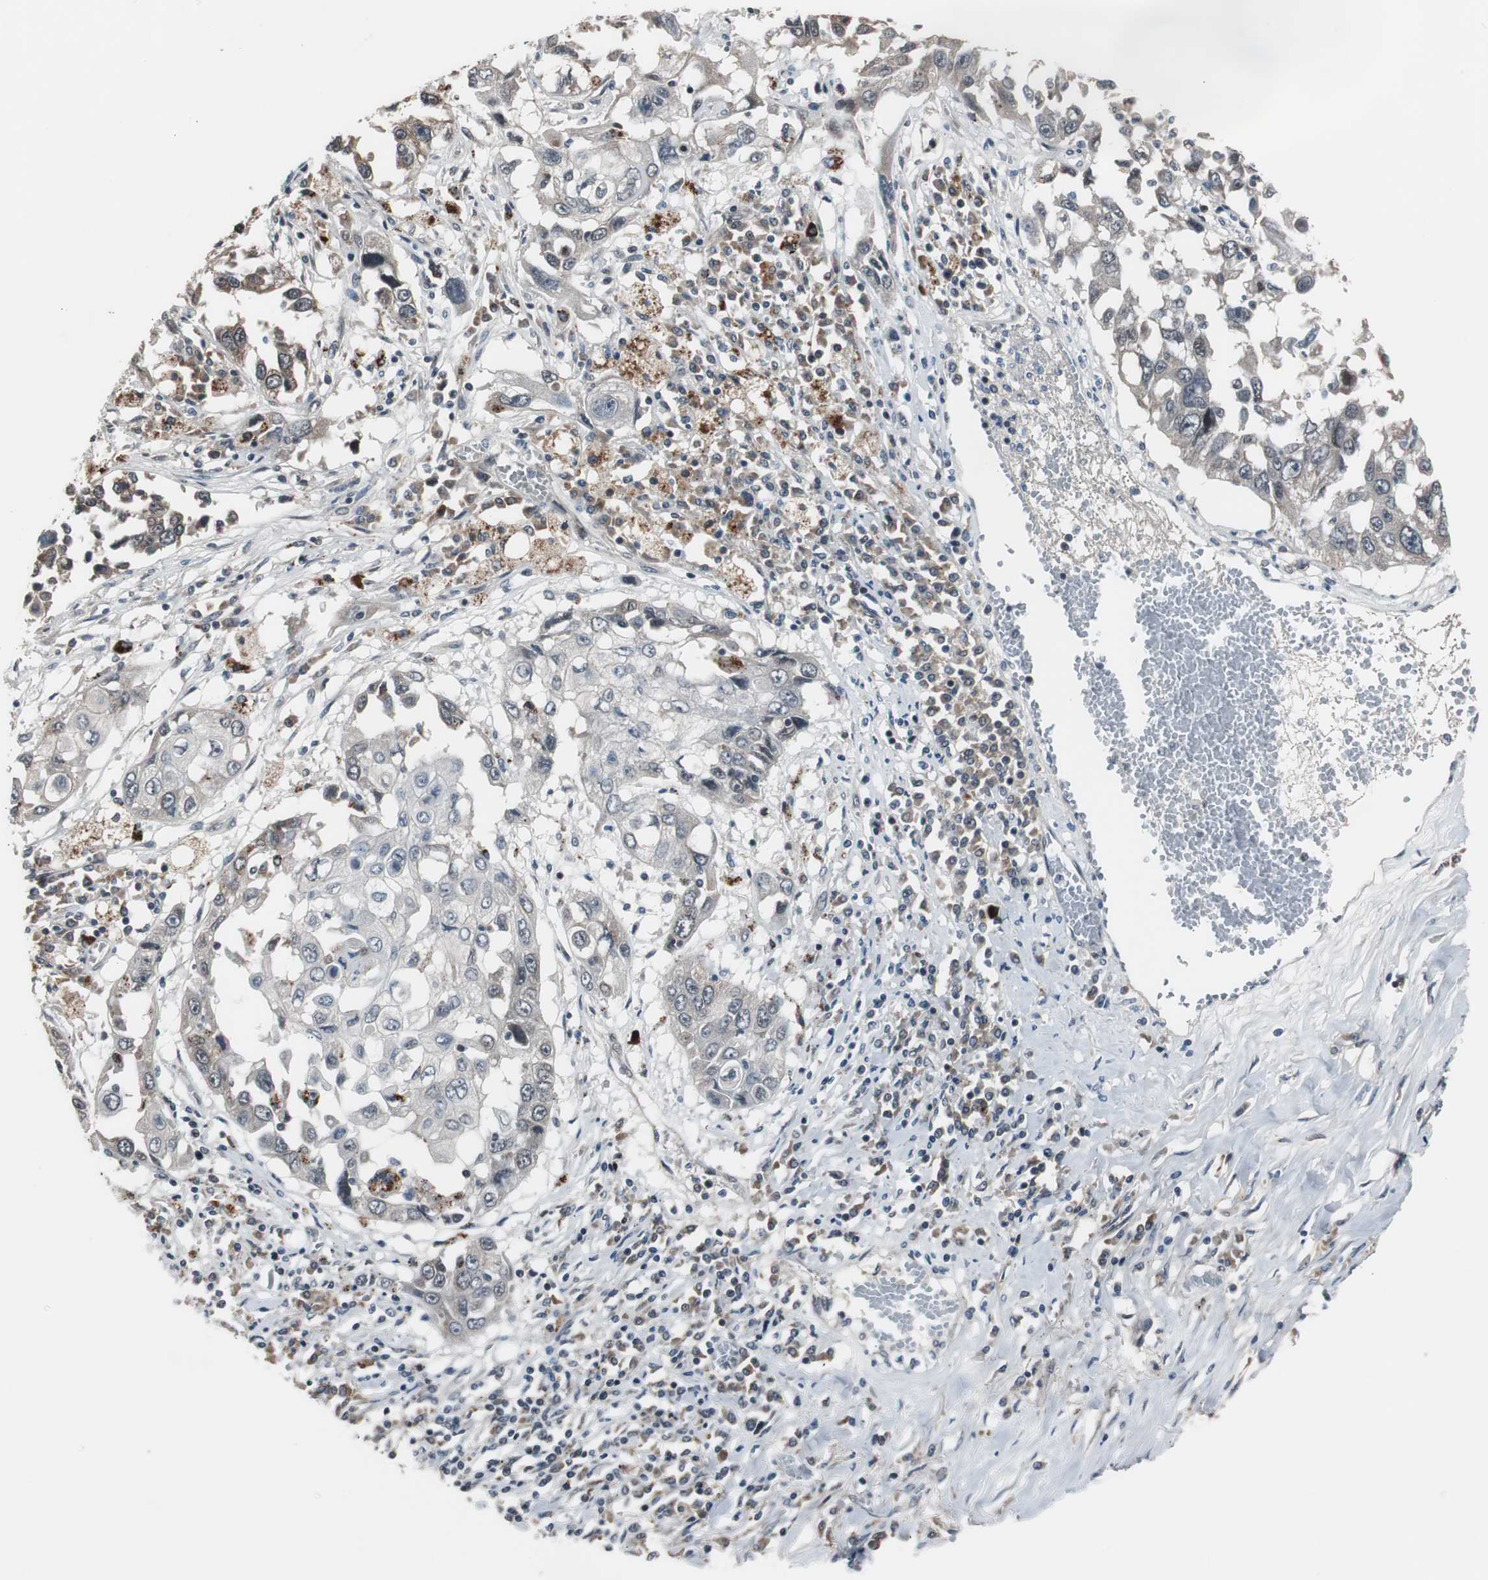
{"staining": {"intensity": "weak", "quantity": "<25%", "location": "cytoplasmic/membranous,nuclear"}, "tissue": "lung cancer", "cell_type": "Tumor cells", "image_type": "cancer", "snomed": [{"axis": "morphology", "description": "Squamous cell carcinoma, NOS"}, {"axis": "topography", "description": "Lung"}], "caption": "Tumor cells are negative for brown protein staining in lung cancer. (DAB (3,3'-diaminobenzidine) immunohistochemistry visualized using brightfield microscopy, high magnification).", "gene": "BOLA1", "patient": {"sex": "male", "age": 71}}